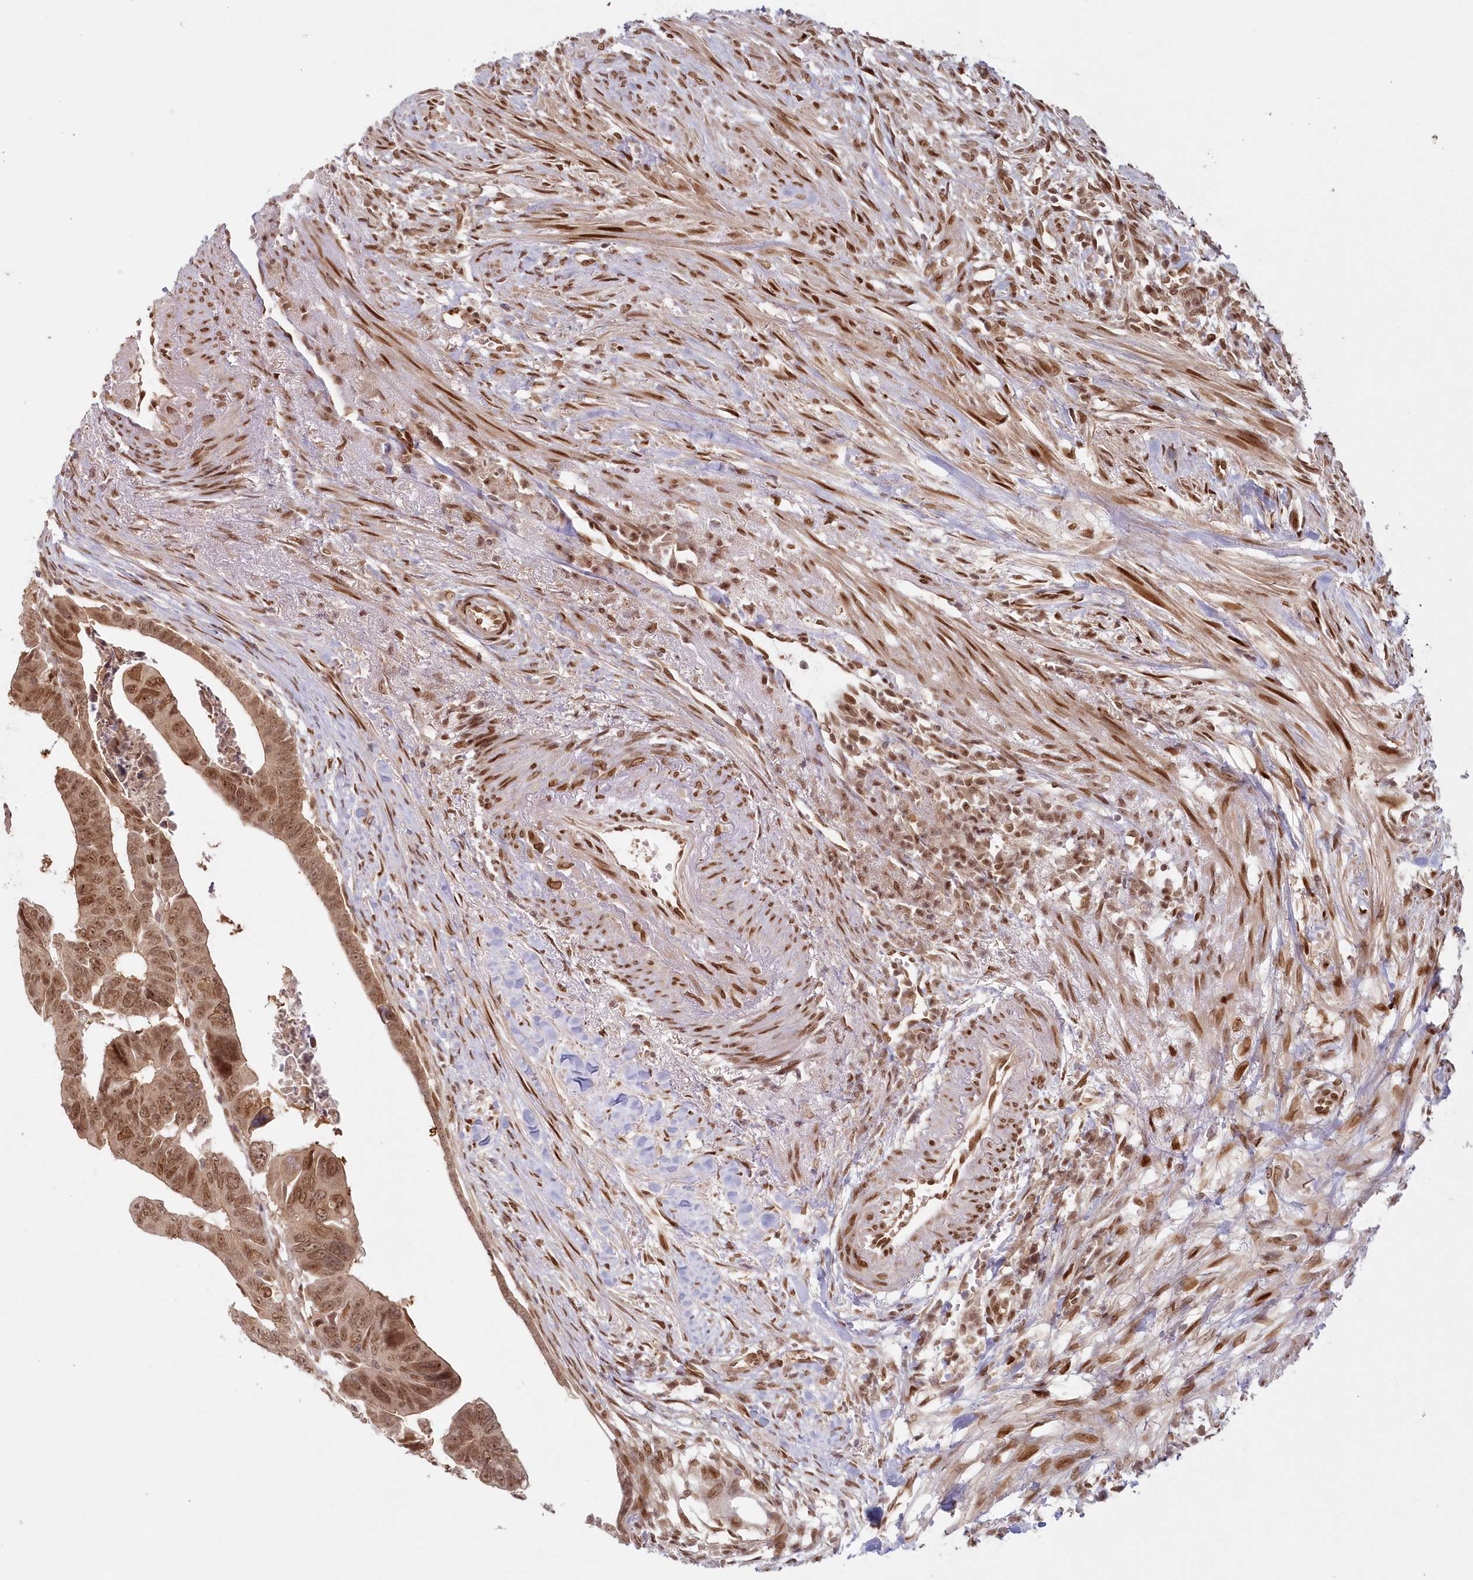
{"staining": {"intensity": "moderate", "quantity": ">75%", "location": "cytoplasmic/membranous,nuclear"}, "tissue": "colorectal cancer", "cell_type": "Tumor cells", "image_type": "cancer", "snomed": [{"axis": "morphology", "description": "Adenocarcinoma, NOS"}, {"axis": "topography", "description": "Rectum"}], "caption": "Brown immunohistochemical staining in human colorectal cancer displays moderate cytoplasmic/membranous and nuclear expression in approximately >75% of tumor cells.", "gene": "TOGARAM2", "patient": {"sex": "female", "age": 65}}